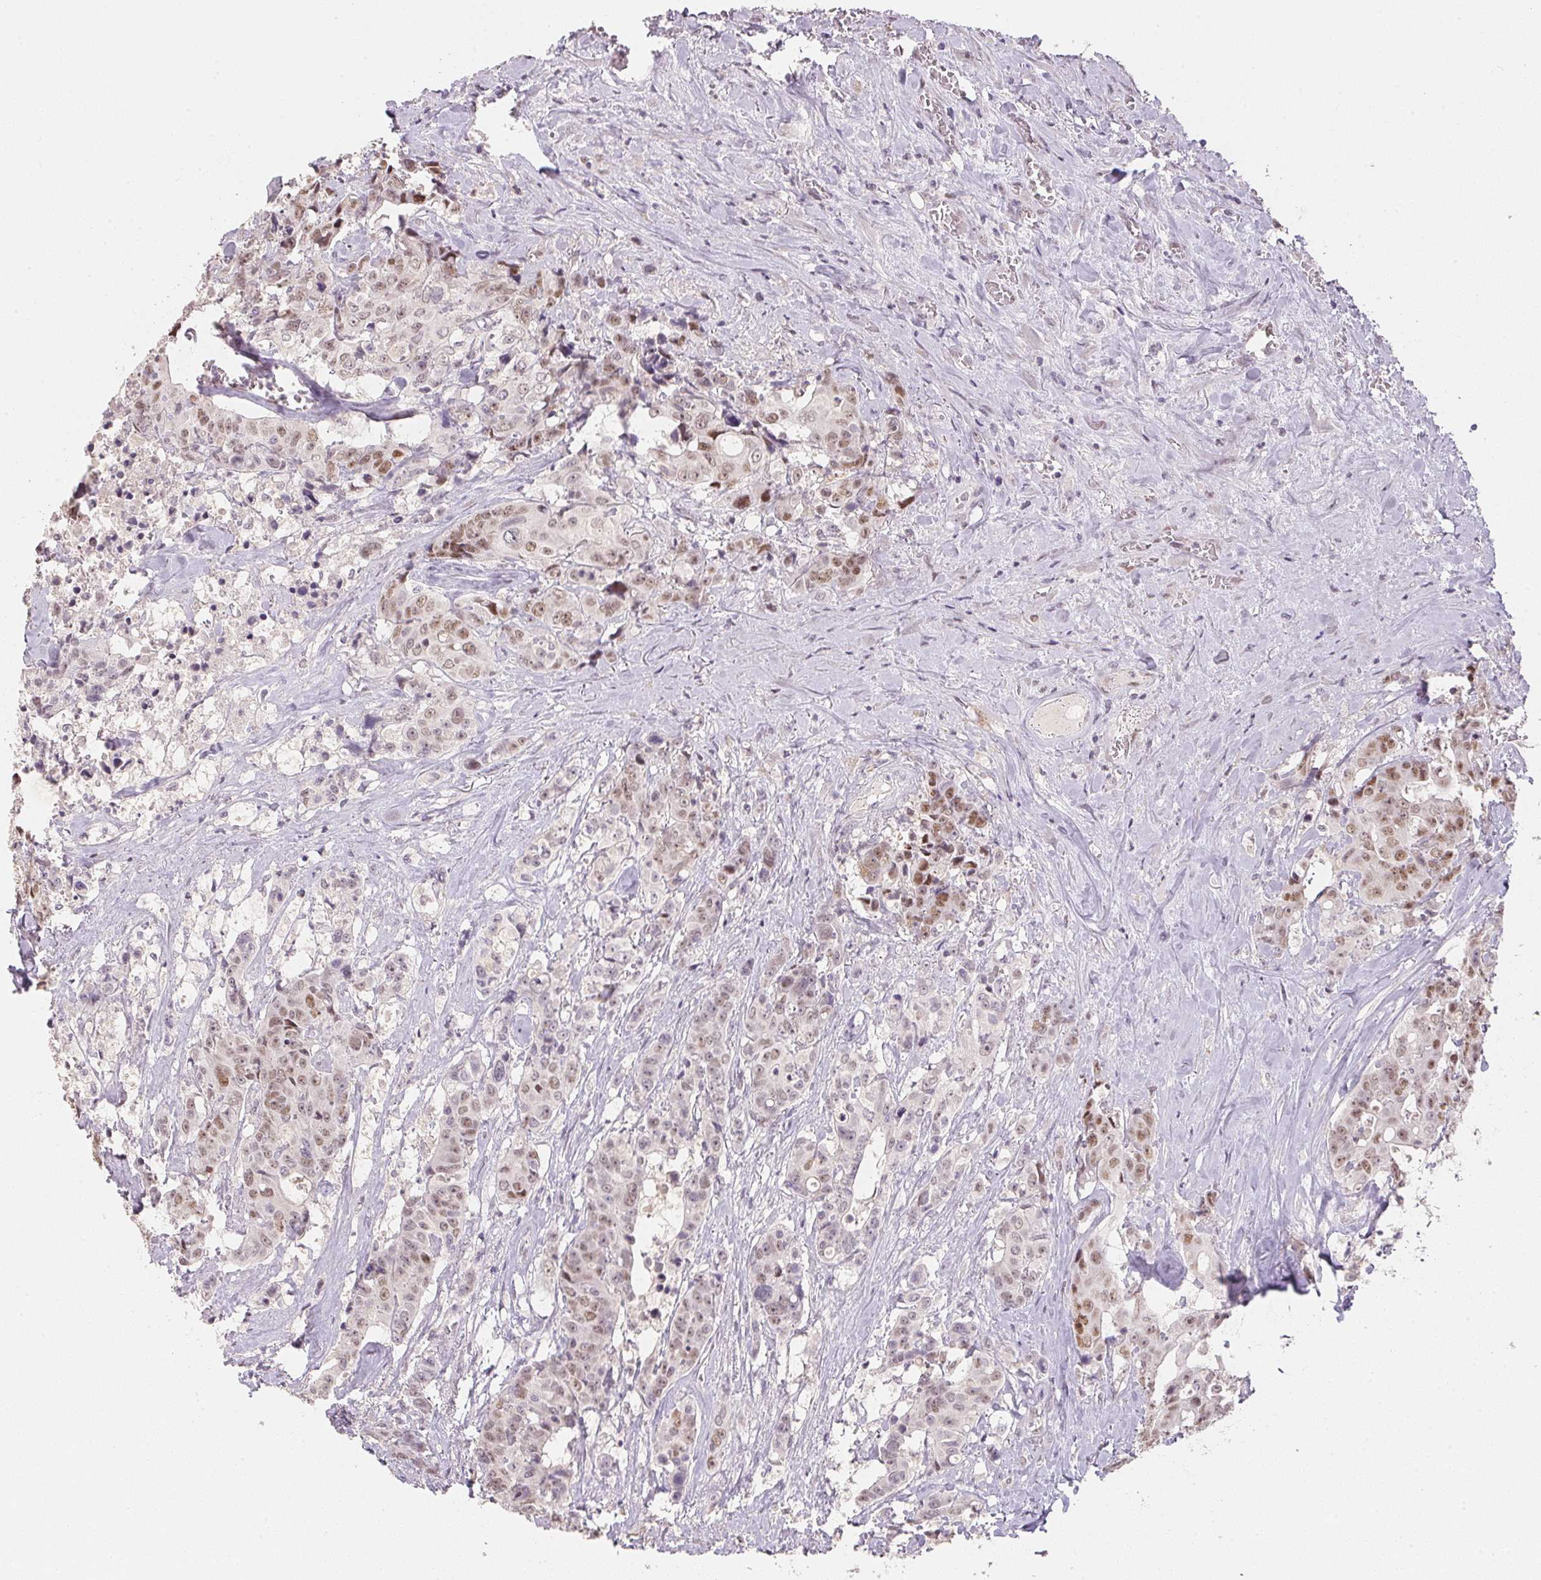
{"staining": {"intensity": "moderate", "quantity": "25%-75%", "location": "nuclear"}, "tissue": "colorectal cancer", "cell_type": "Tumor cells", "image_type": "cancer", "snomed": [{"axis": "morphology", "description": "Adenocarcinoma, NOS"}, {"axis": "topography", "description": "Rectum"}], "caption": "Protein expression analysis of human adenocarcinoma (colorectal) reveals moderate nuclear positivity in about 25%-75% of tumor cells.", "gene": "POLR3G", "patient": {"sex": "female", "age": 62}}